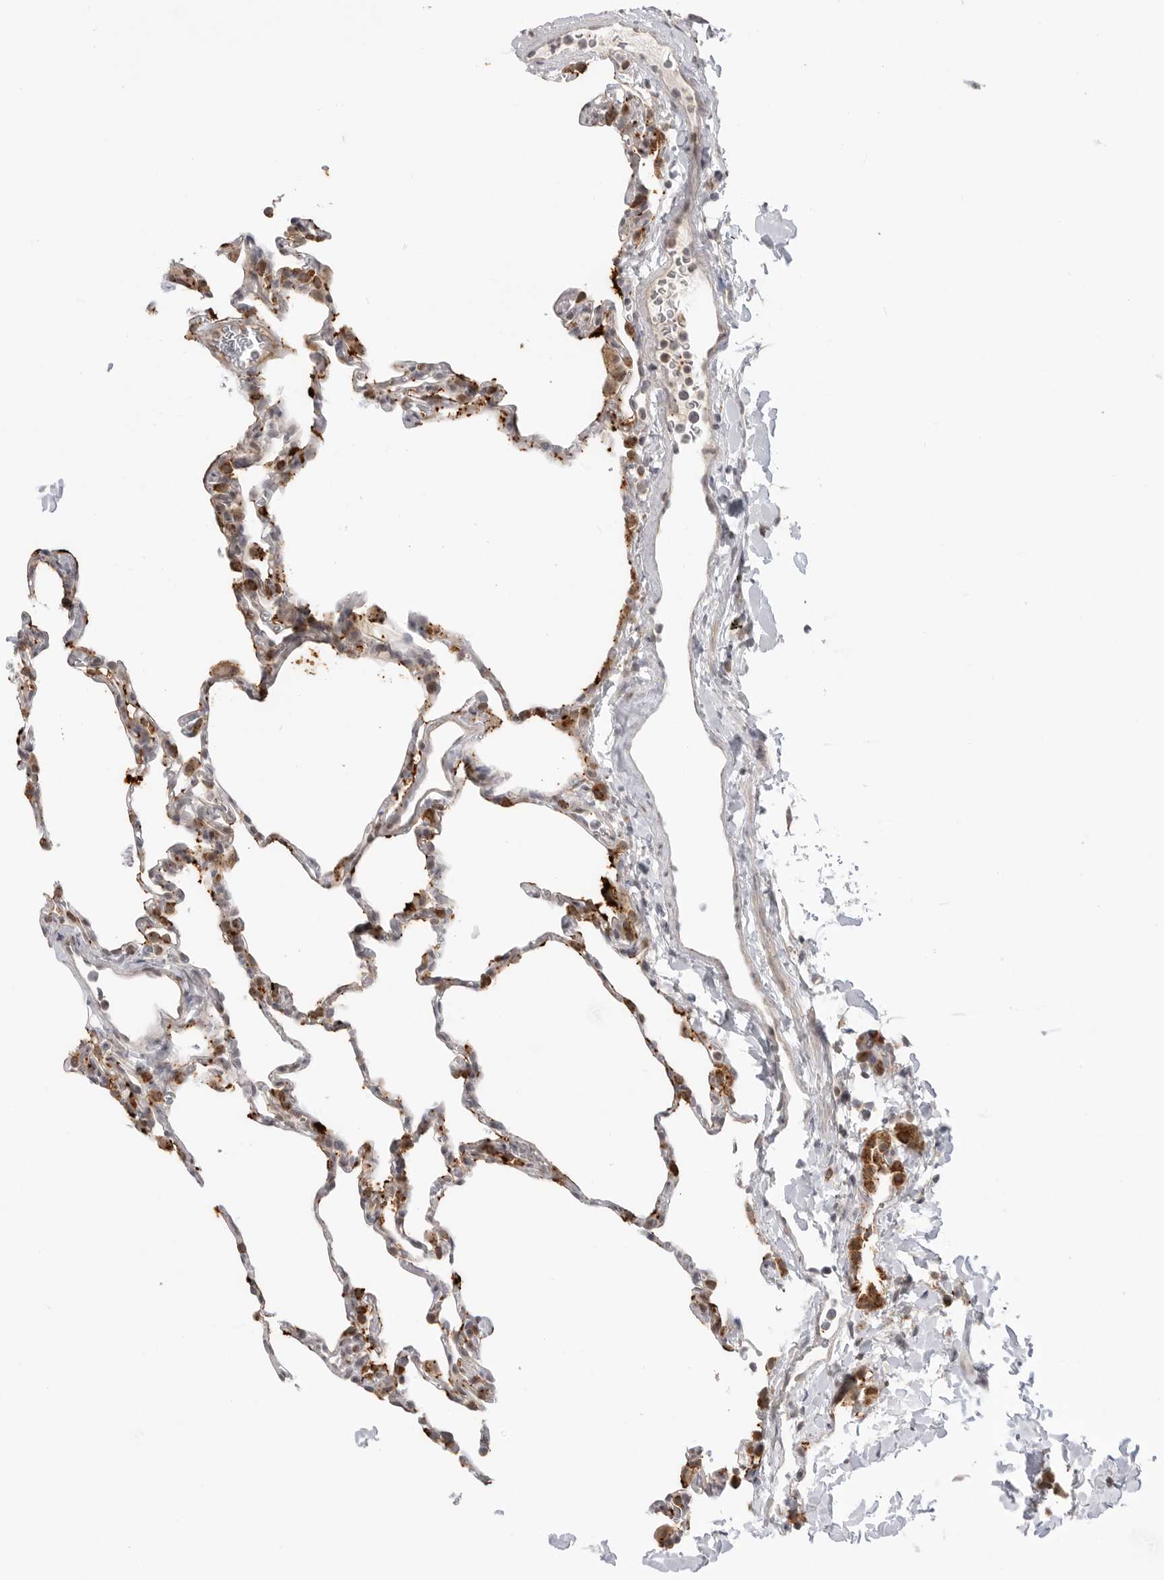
{"staining": {"intensity": "moderate", "quantity": "<25%", "location": "cytoplasmic/membranous"}, "tissue": "lung", "cell_type": "Alveolar cells", "image_type": "normal", "snomed": [{"axis": "morphology", "description": "Normal tissue, NOS"}, {"axis": "topography", "description": "Lung"}], "caption": "The image shows staining of unremarkable lung, revealing moderate cytoplasmic/membranous protein expression (brown color) within alveolar cells. The protein is shown in brown color, while the nuclei are stained blue.", "gene": "KALRN", "patient": {"sex": "male", "age": 20}}